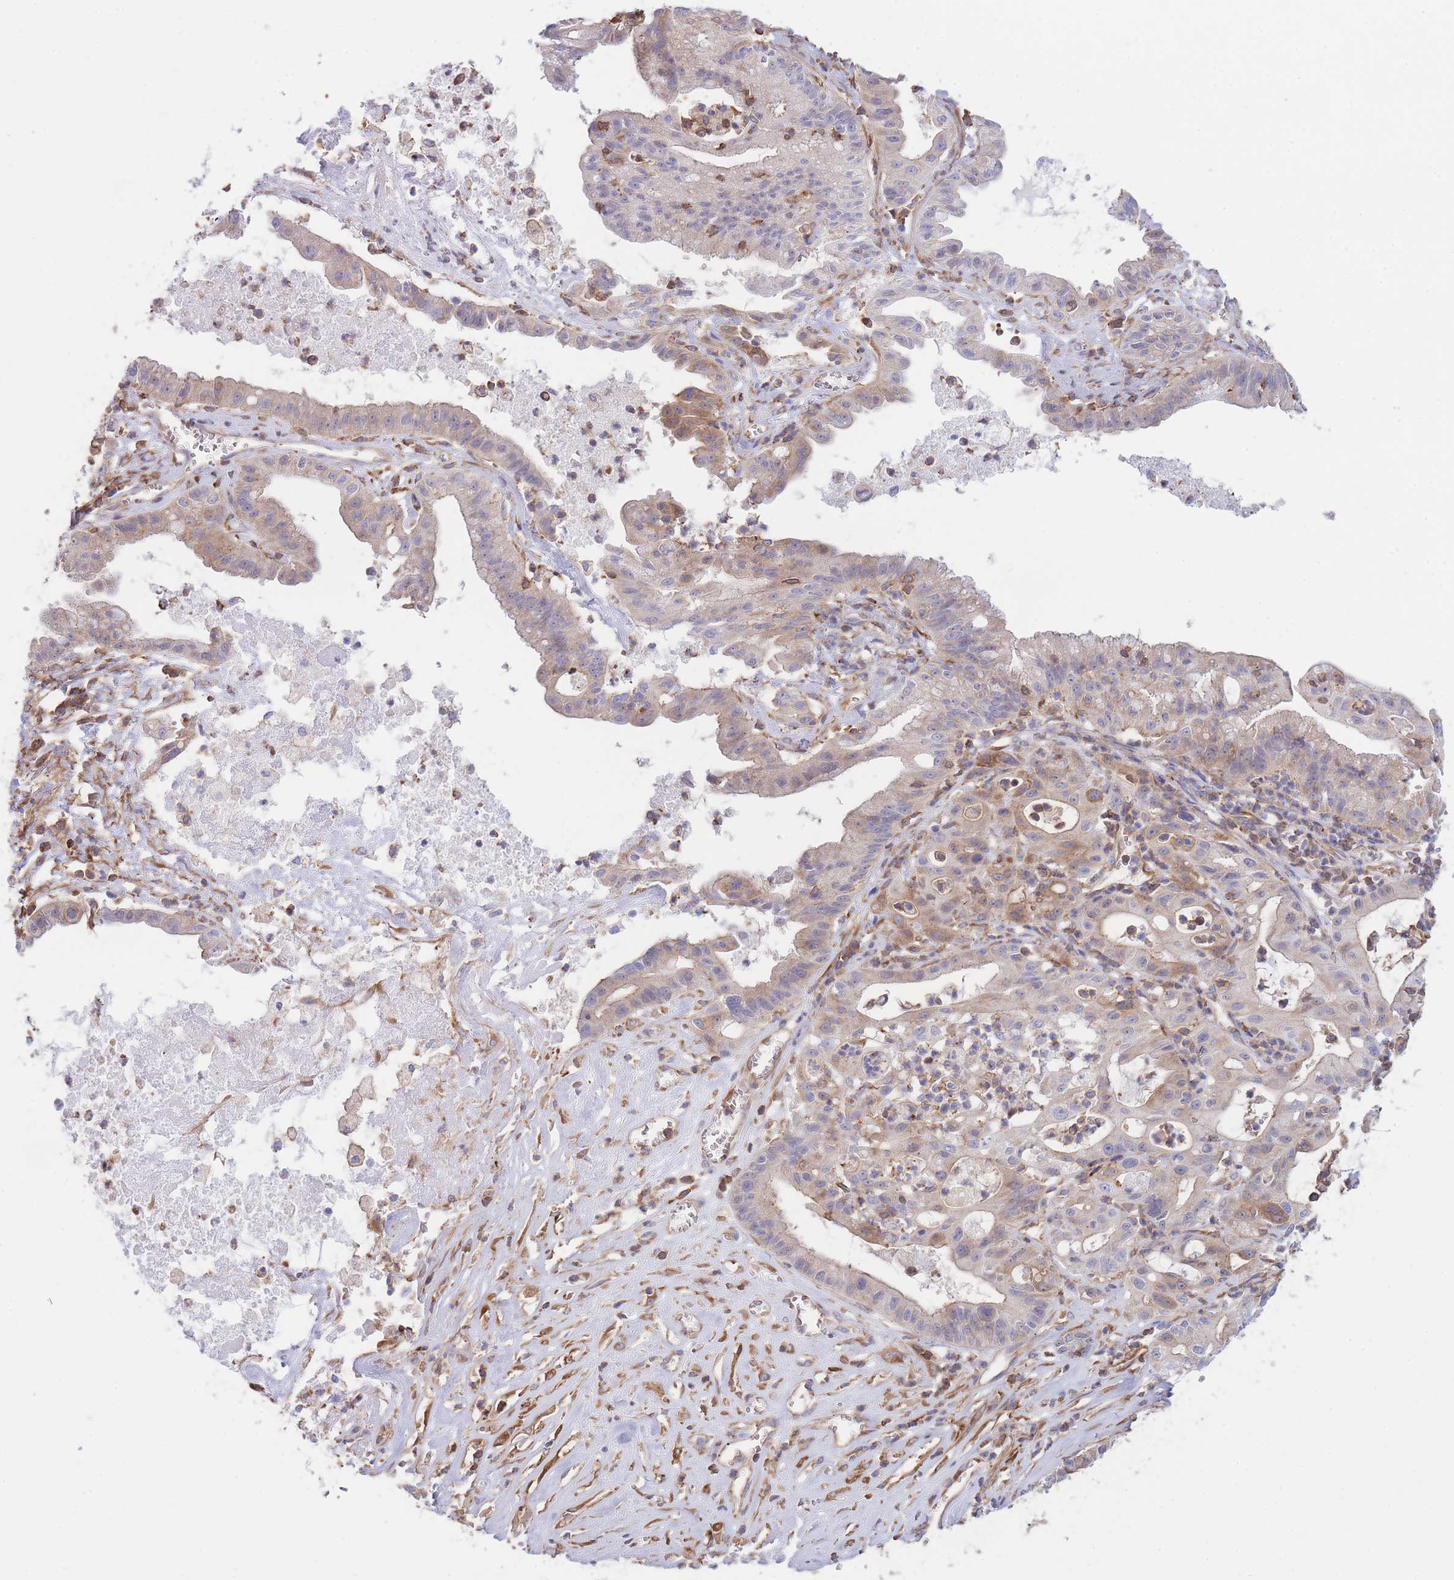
{"staining": {"intensity": "weak", "quantity": "25%-75%", "location": "cytoplasmic/membranous"}, "tissue": "ovarian cancer", "cell_type": "Tumor cells", "image_type": "cancer", "snomed": [{"axis": "morphology", "description": "Cystadenocarcinoma, mucinous, NOS"}, {"axis": "topography", "description": "Ovary"}], "caption": "Human mucinous cystadenocarcinoma (ovarian) stained with a protein marker displays weak staining in tumor cells.", "gene": "LRRN4CL", "patient": {"sex": "female", "age": 70}}